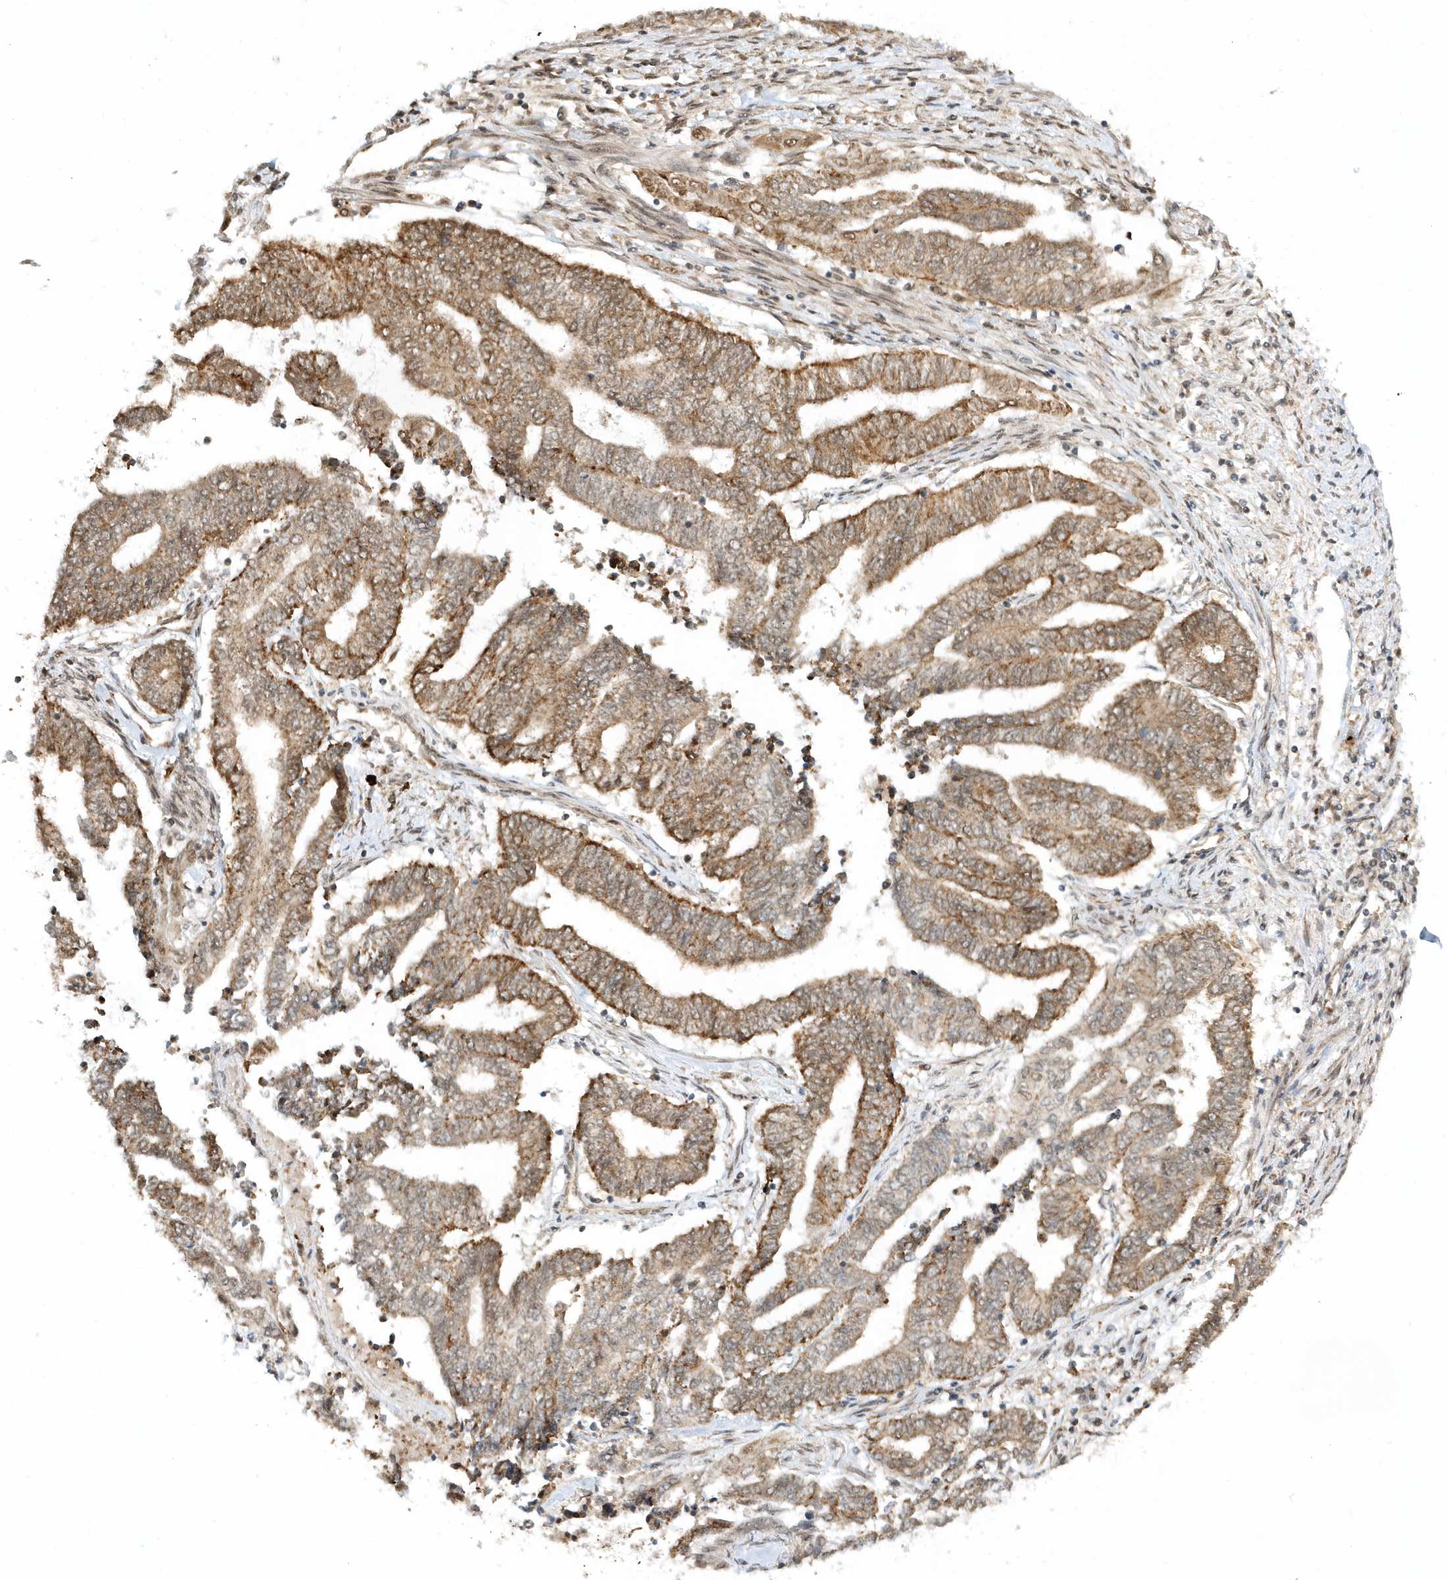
{"staining": {"intensity": "moderate", "quantity": ">75%", "location": "cytoplasmic/membranous"}, "tissue": "endometrial cancer", "cell_type": "Tumor cells", "image_type": "cancer", "snomed": [{"axis": "morphology", "description": "Adenocarcinoma, NOS"}, {"axis": "topography", "description": "Uterus"}, {"axis": "topography", "description": "Endometrium"}], "caption": "Protein staining displays moderate cytoplasmic/membranous expression in approximately >75% of tumor cells in endometrial adenocarcinoma.", "gene": "PSMD6", "patient": {"sex": "female", "age": 70}}